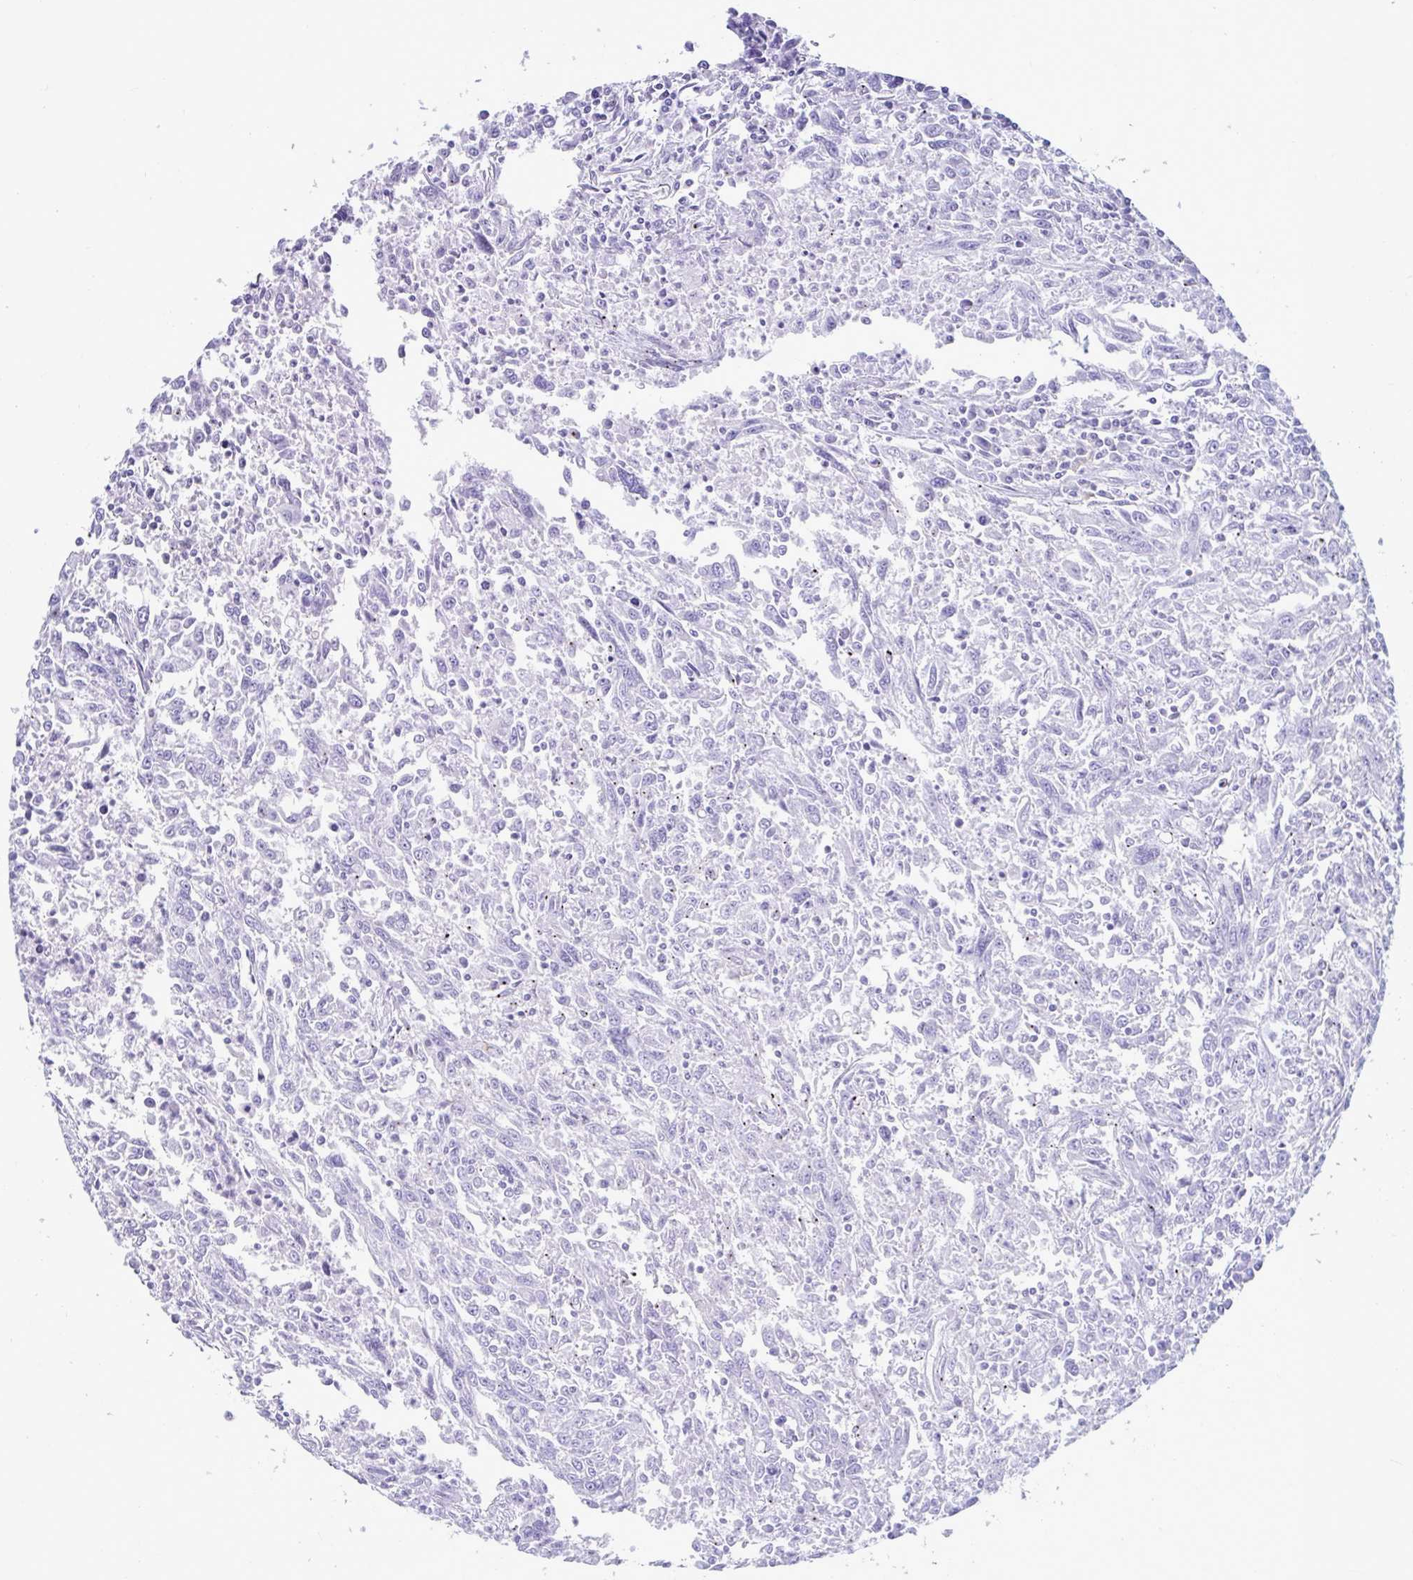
{"staining": {"intensity": "negative", "quantity": "none", "location": "none"}, "tissue": "breast cancer", "cell_type": "Tumor cells", "image_type": "cancer", "snomed": [{"axis": "morphology", "description": "Duct carcinoma"}, {"axis": "topography", "description": "Breast"}], "caption": "Histopathology image shows no protein positivity in tumor cells of breast intraductal carcinoma tissue.", "gene": "TTC30B", "patient": {"sex": "female", "age": 50}}